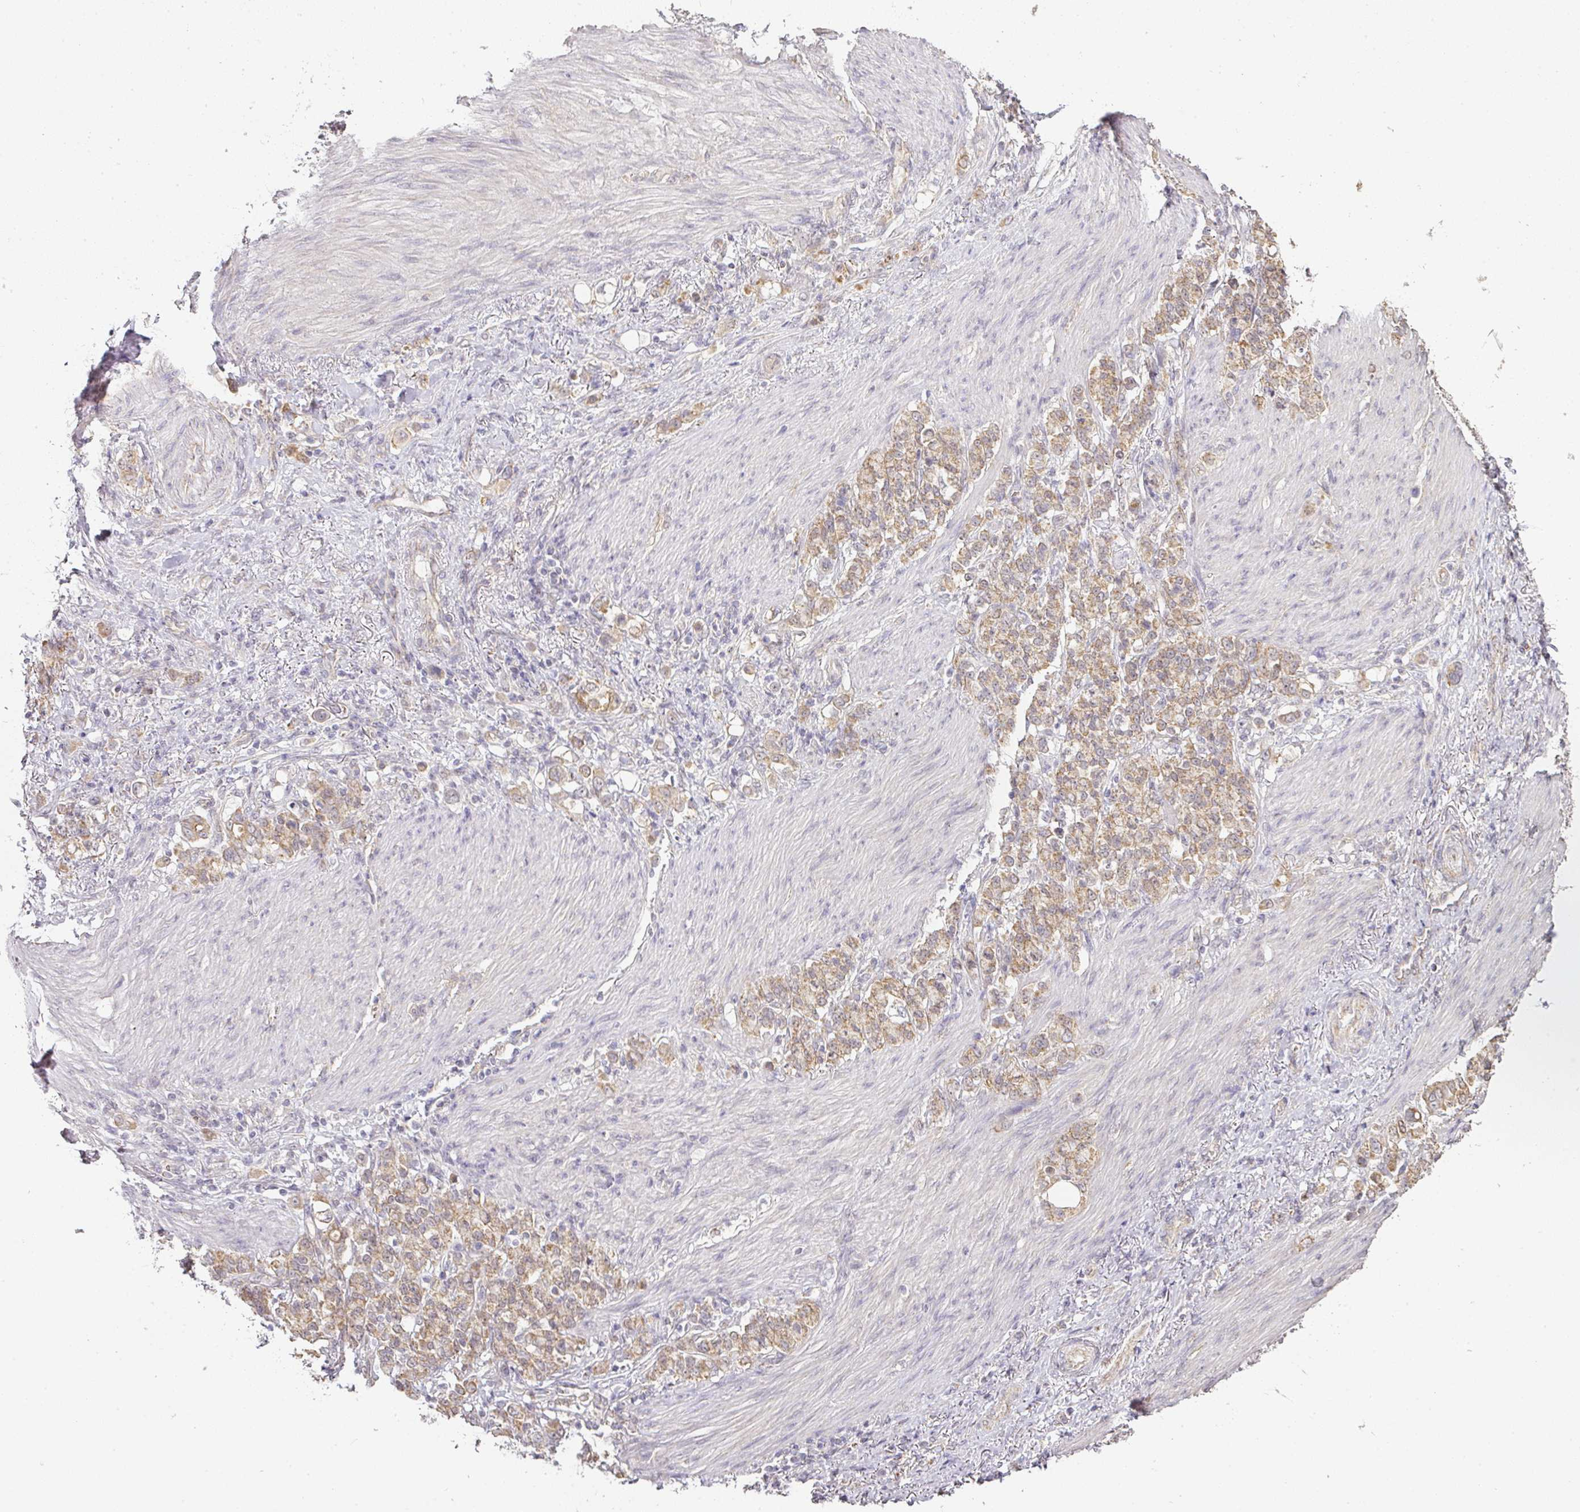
{"staining": {"intensity": "moderate", "quantity": ">75%", "location": "cytoplasmic/membranous"}, "tissue": "stomach cancer", "cell_type": "Tumor cells", "image_type": "cancer", "snomed": [{"axis": "morphology", "description": "Adenocarcinoma, NOS"}, {"axis": "topography", "description": "Stomach"}], "caption": "Stomach adenocarcinoma tissue displays moderate cytoplasmic/membranous positivity in approximately >75% of tumor cells, visualized by immunohistochemistry.", "gene": "MYOM2", "patient": {"sex": "female", "age": 79}}